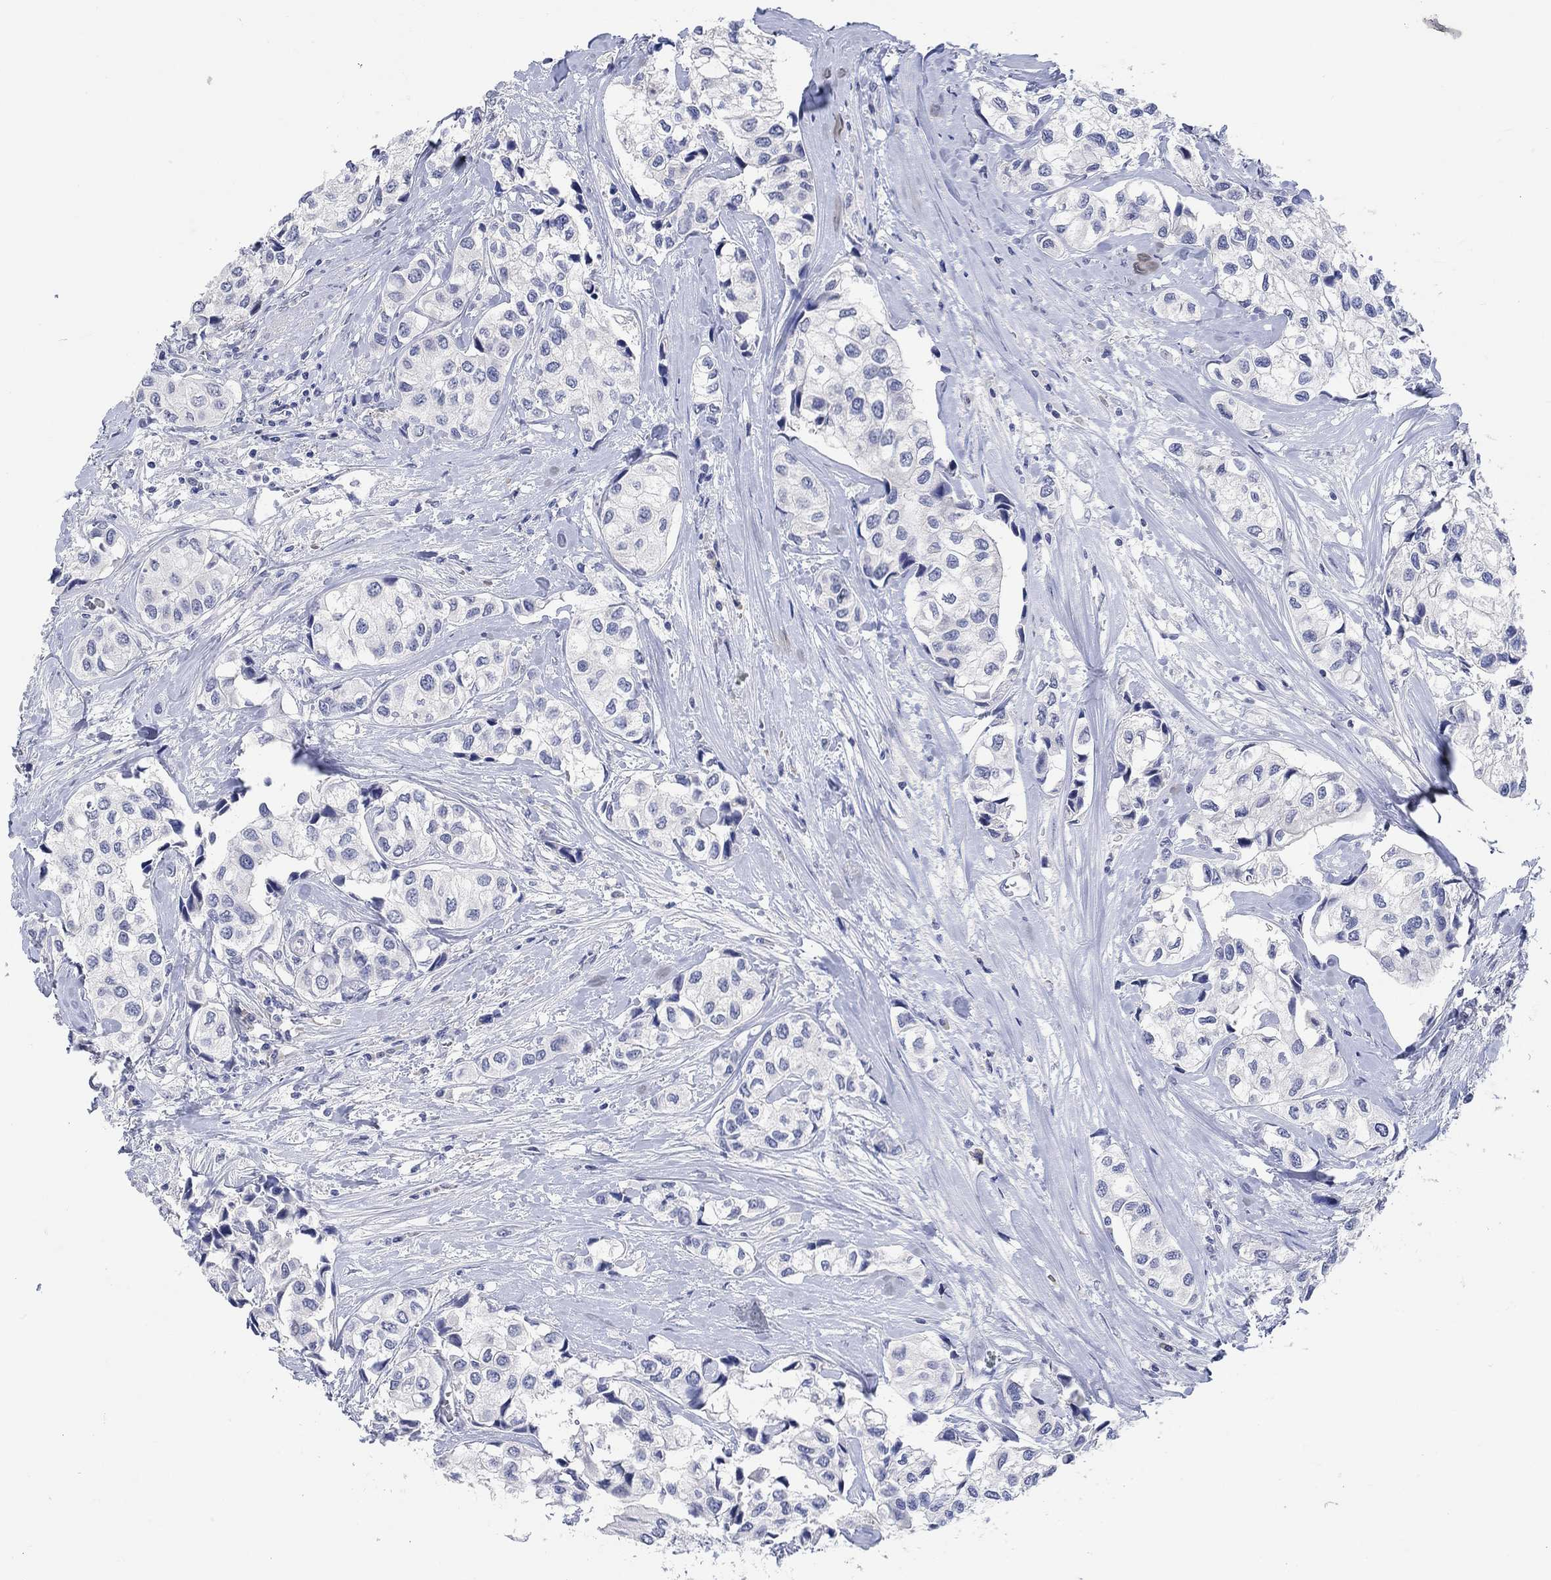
{"staining": {"intensity": "negative", "quantity": "none", "location": "none"}, "tissue": "urothelial cancer", "cell_type": "Tumor cells", "image_type": "cancer", "snomed": [{"axis": "morphology", "description": "Urothelial carcinoma, High grade"}, {"axis": "topography", "description": "Urinary bladder"}], "caption": "Human urothelial cancer stained for a protein using immunohistochemistry demonstrates no expression in tumor cells.", "gene": "DLK1", "patient": {"sex": "male", "age": 73}}